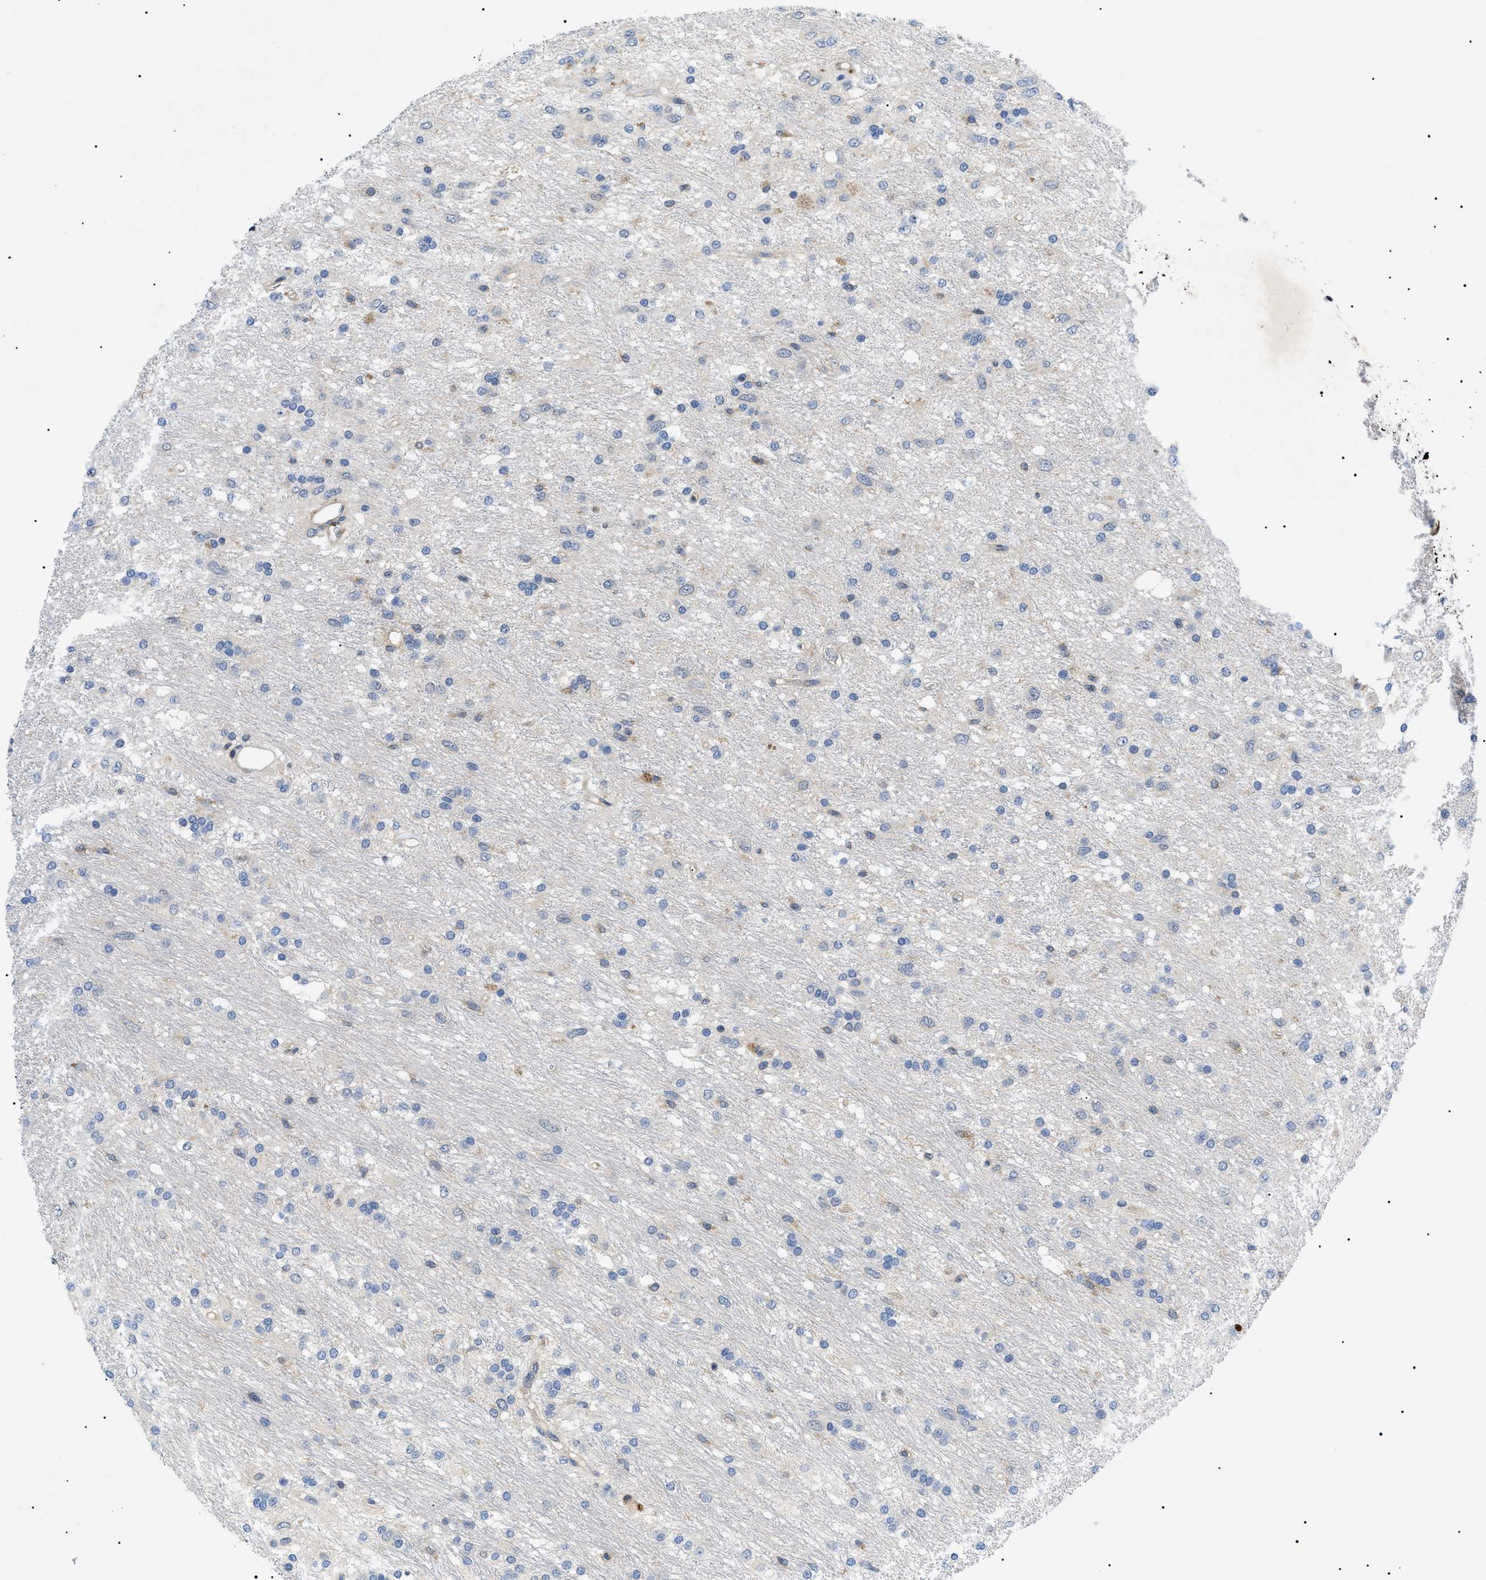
{"staining": {"intensity": "negative", "quantity": "none", "location": "none"}, "tissue": "glioma", "cell_type": "Tumor cells", "image_type": "cancer", "snomed": [{"axis": "morphology", "description": "Glioma, malignant, Low grade"}, {"axis": "topography", "description": "Brain"}], "caption": "There is no significant positivity in tumor cells of low-grade glioma (malignant).", "gene": "RIPK1", "patient": {"sex": "male", "age": 77}}